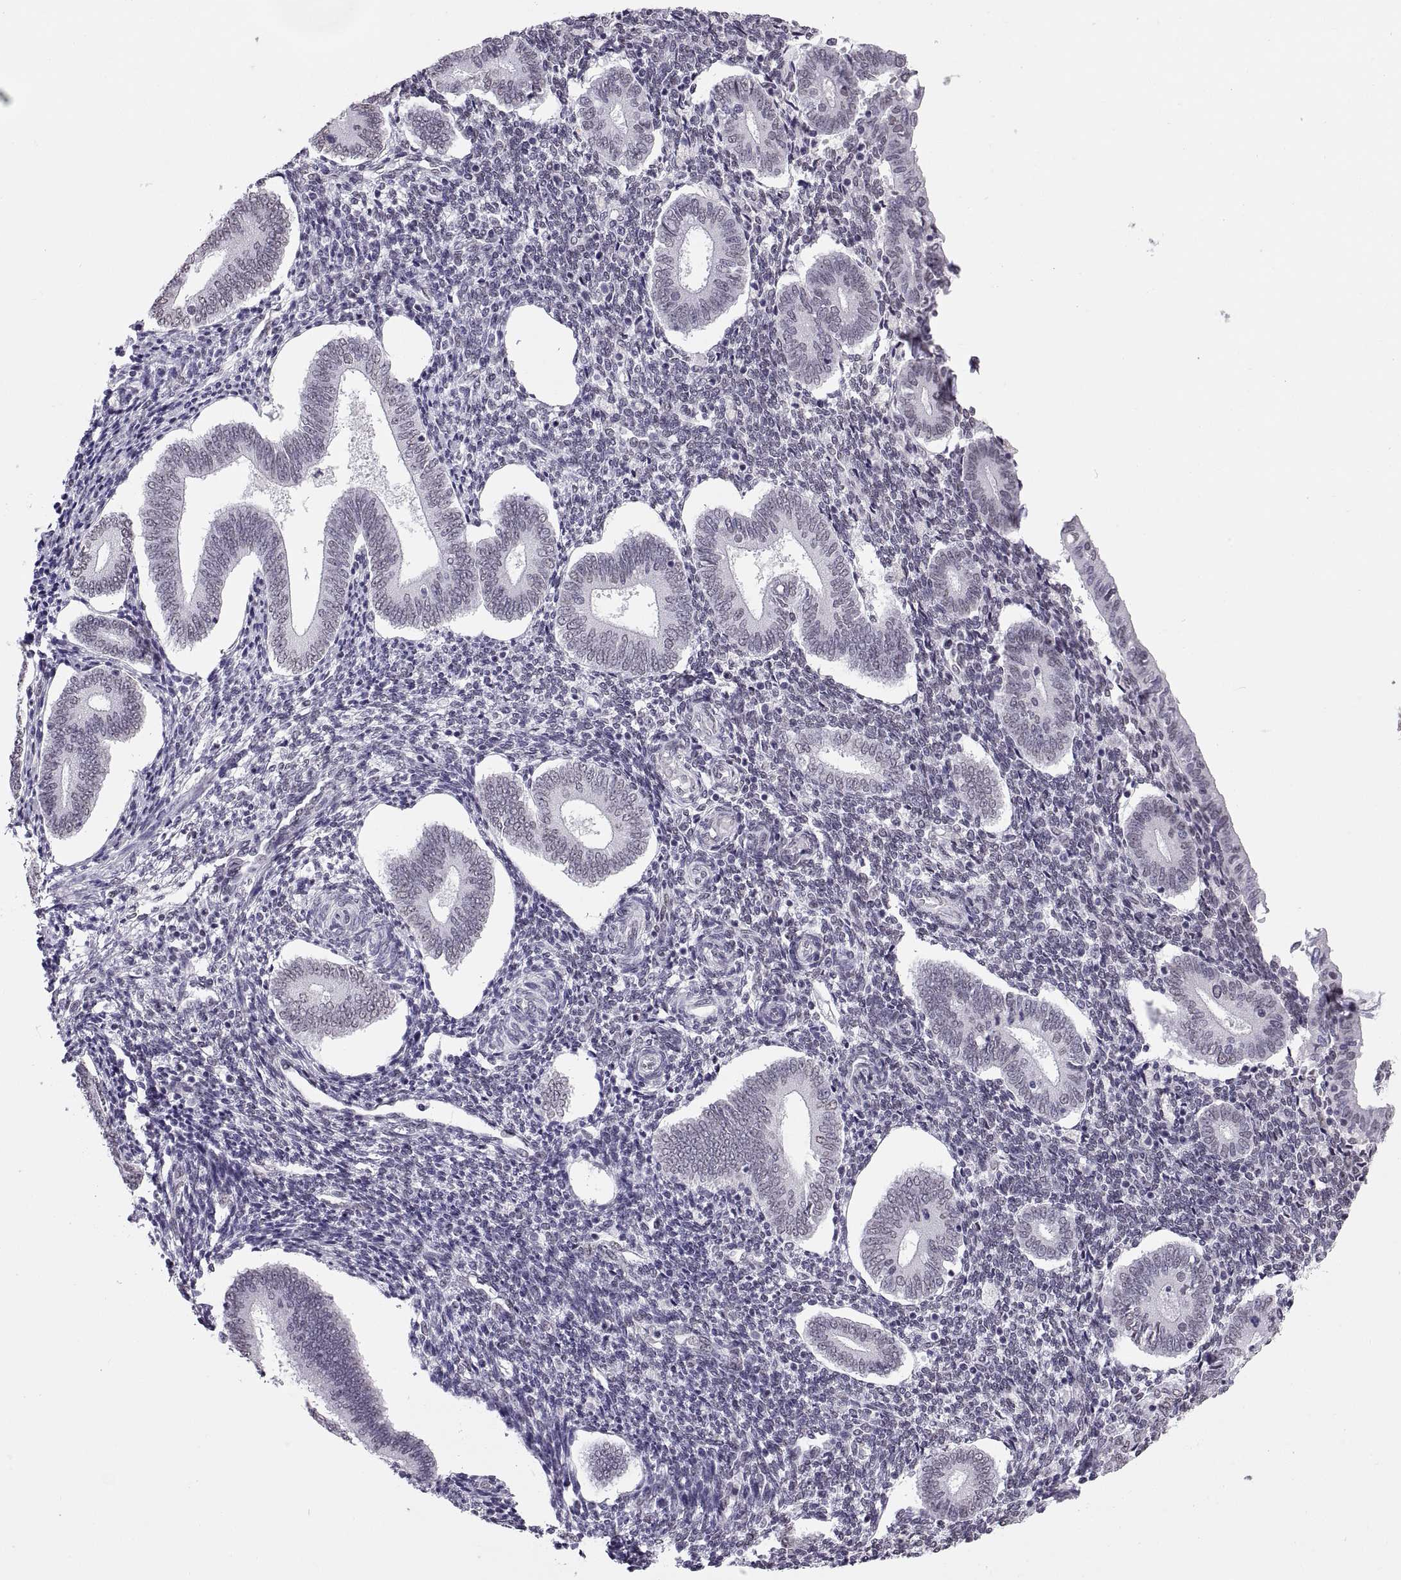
{"staining": {"intensity": "negative", "quantity": "none", "location": "none"}, "tissue": "endometrium", "cell_type": "Cells in endometrial stroma", "image_type": "normal", "snomed": [{"axis": "morphology", "description": "Normal tissue, NOS"}, {"axis": "topography", "description": "Endometrium"}], "caption": "An immunohistochemistry micrograph of normal endometrium is shown. There is no staining in cells in endometrial stroma of endometrium. (IHC, brightfield microscopy, high magnification).", "gene": "CARTPT", "patient": {"sex": "female", "age": 40}}